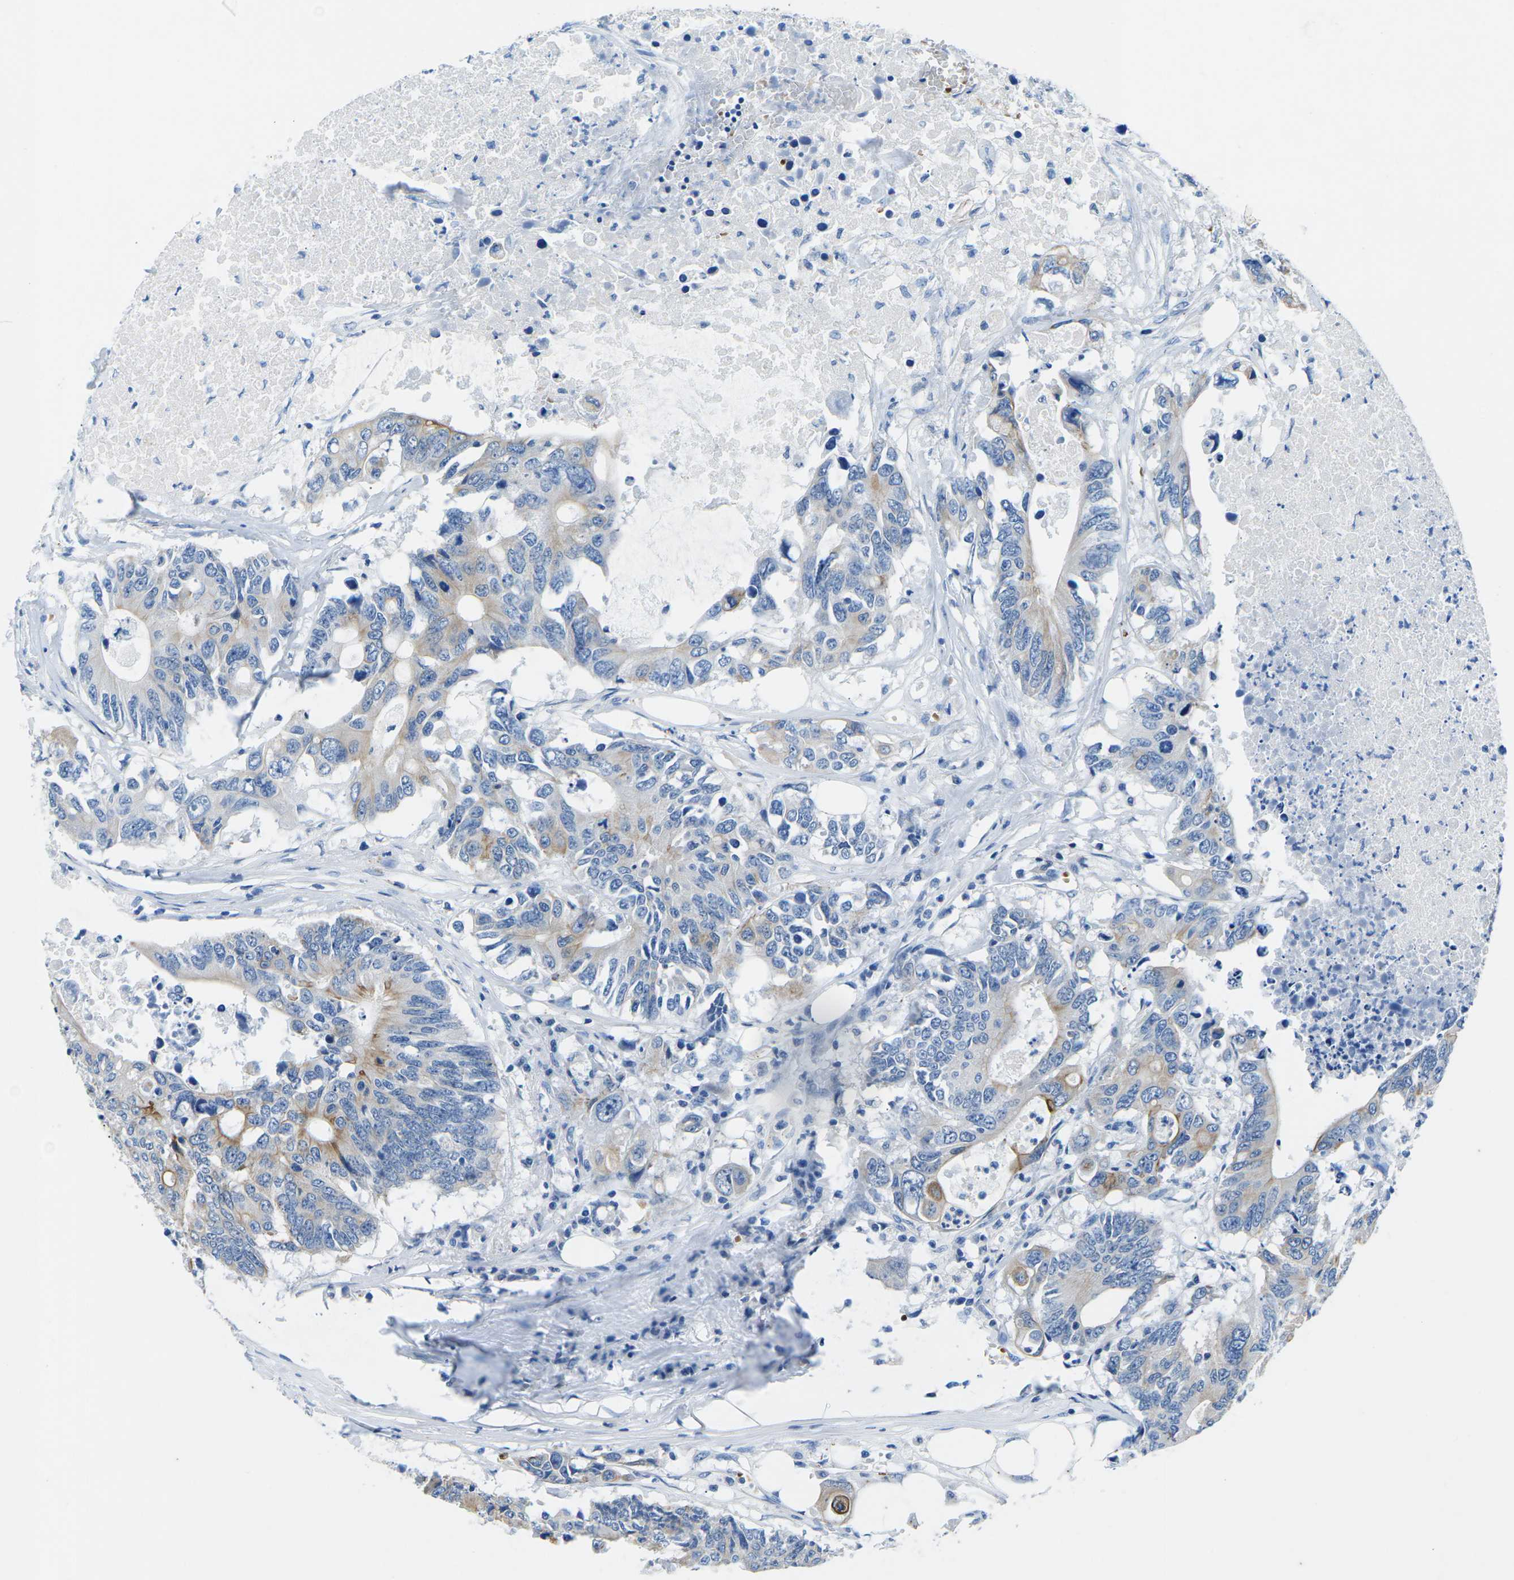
{"staining": {"intensity": "weak", "quantity": "25%-75%", "location": "cytoplasmic/membranous"}, "tissue": "colorectal cancer", "cell_type": "Tumor cells", "image_type": "cancer", "snomed": [{"axis": "morphology", "description": "Adenocarcinoma, NOS"}, {"axis": "topography", "description": "Colon"}], "caption": "DAB (3,3'-diaminobenzidine) immunohistochemical staining of adenocarcinoma (colorectal) shows weak cytoplasmic/membranous protein expression in approximately 25%-75% of tumor cells.", "gene": "TM6SF1", "patient": {"sex": "male", "age": 71}}